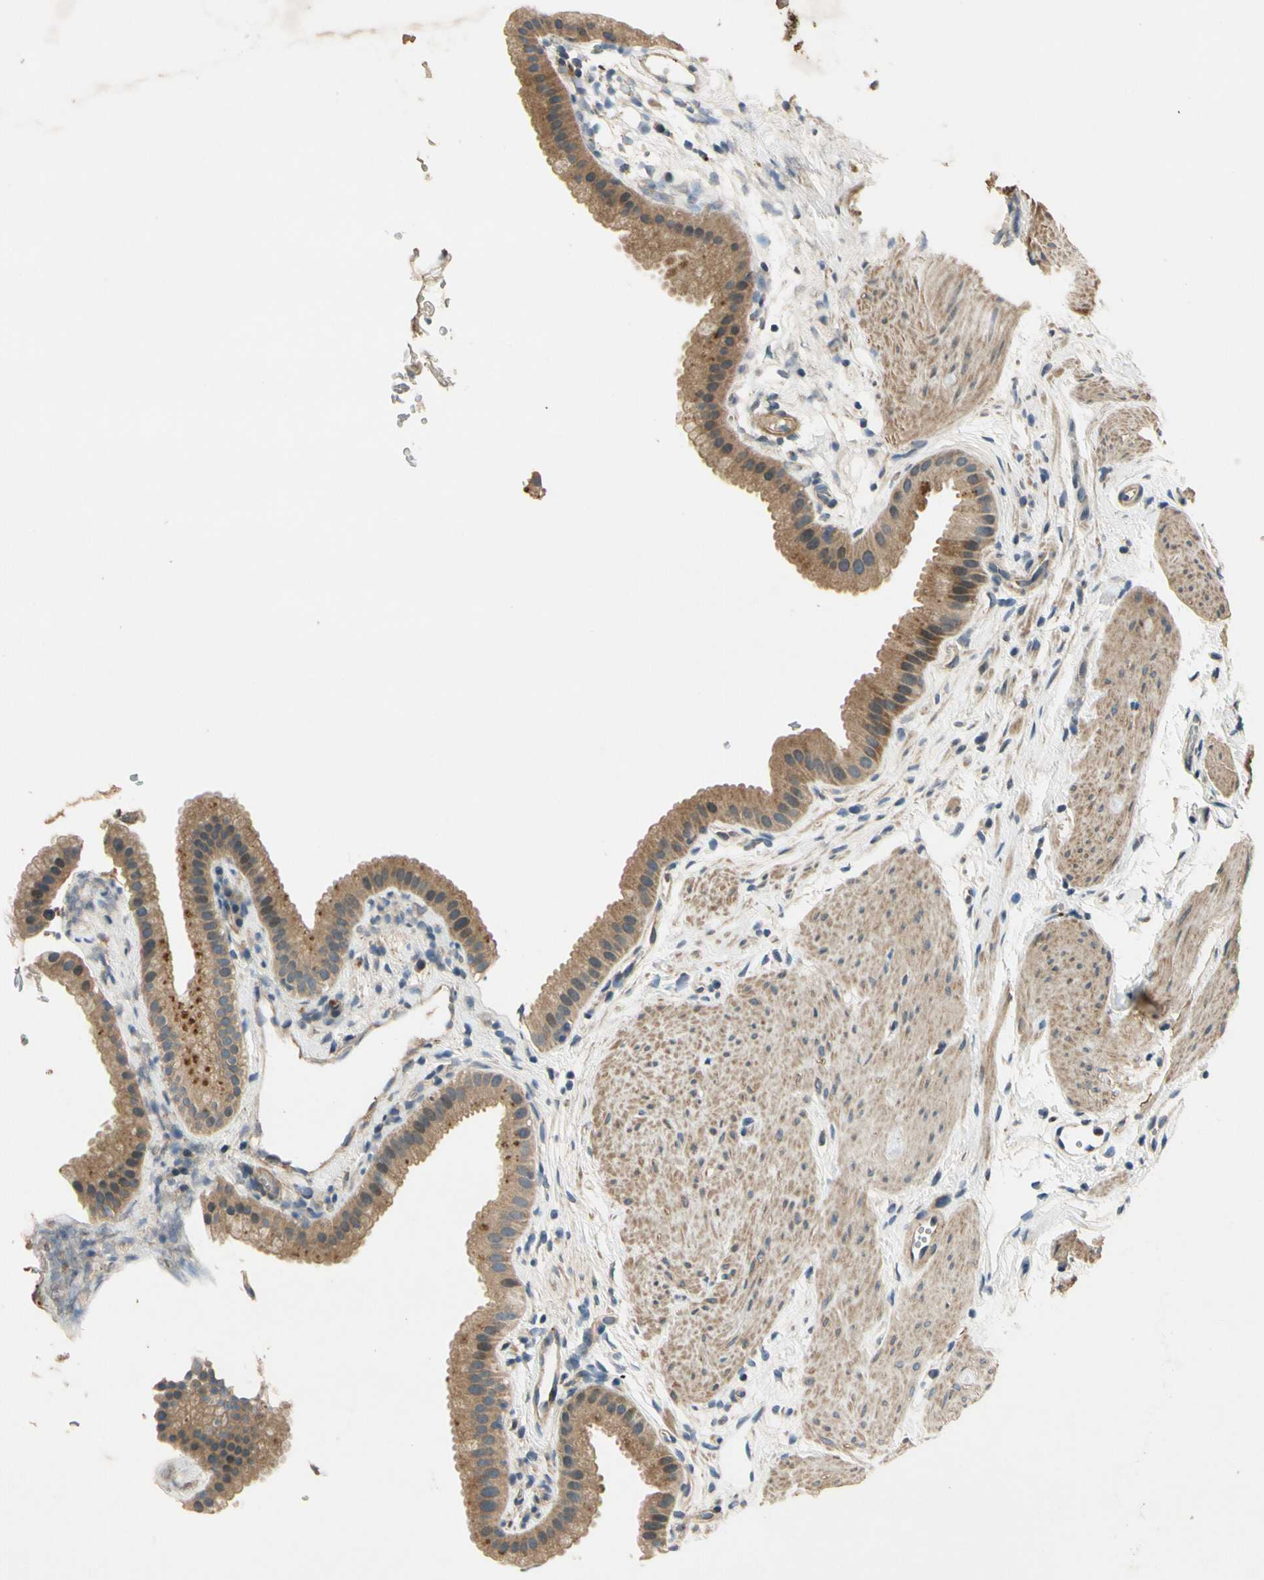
{"staining": {"intensity": "moderate", "quantity": ">75%", "location": "cytoplasmic/membranous"}, "tissue": "gallbladder", "cell_type": "Glandular cells", "image_type": "normal", "snomed": [{"axis": "morphology", "description": "Normal tissue, NOS"}, {"axis": "topography", "description": "Gallbladder"}], "caption": "Human gallbladder stained with a protein marker reveals moderate staining in glandular cells.", "gene": "ALKBH3", "patient": {"sex": "female", "age": 64}}